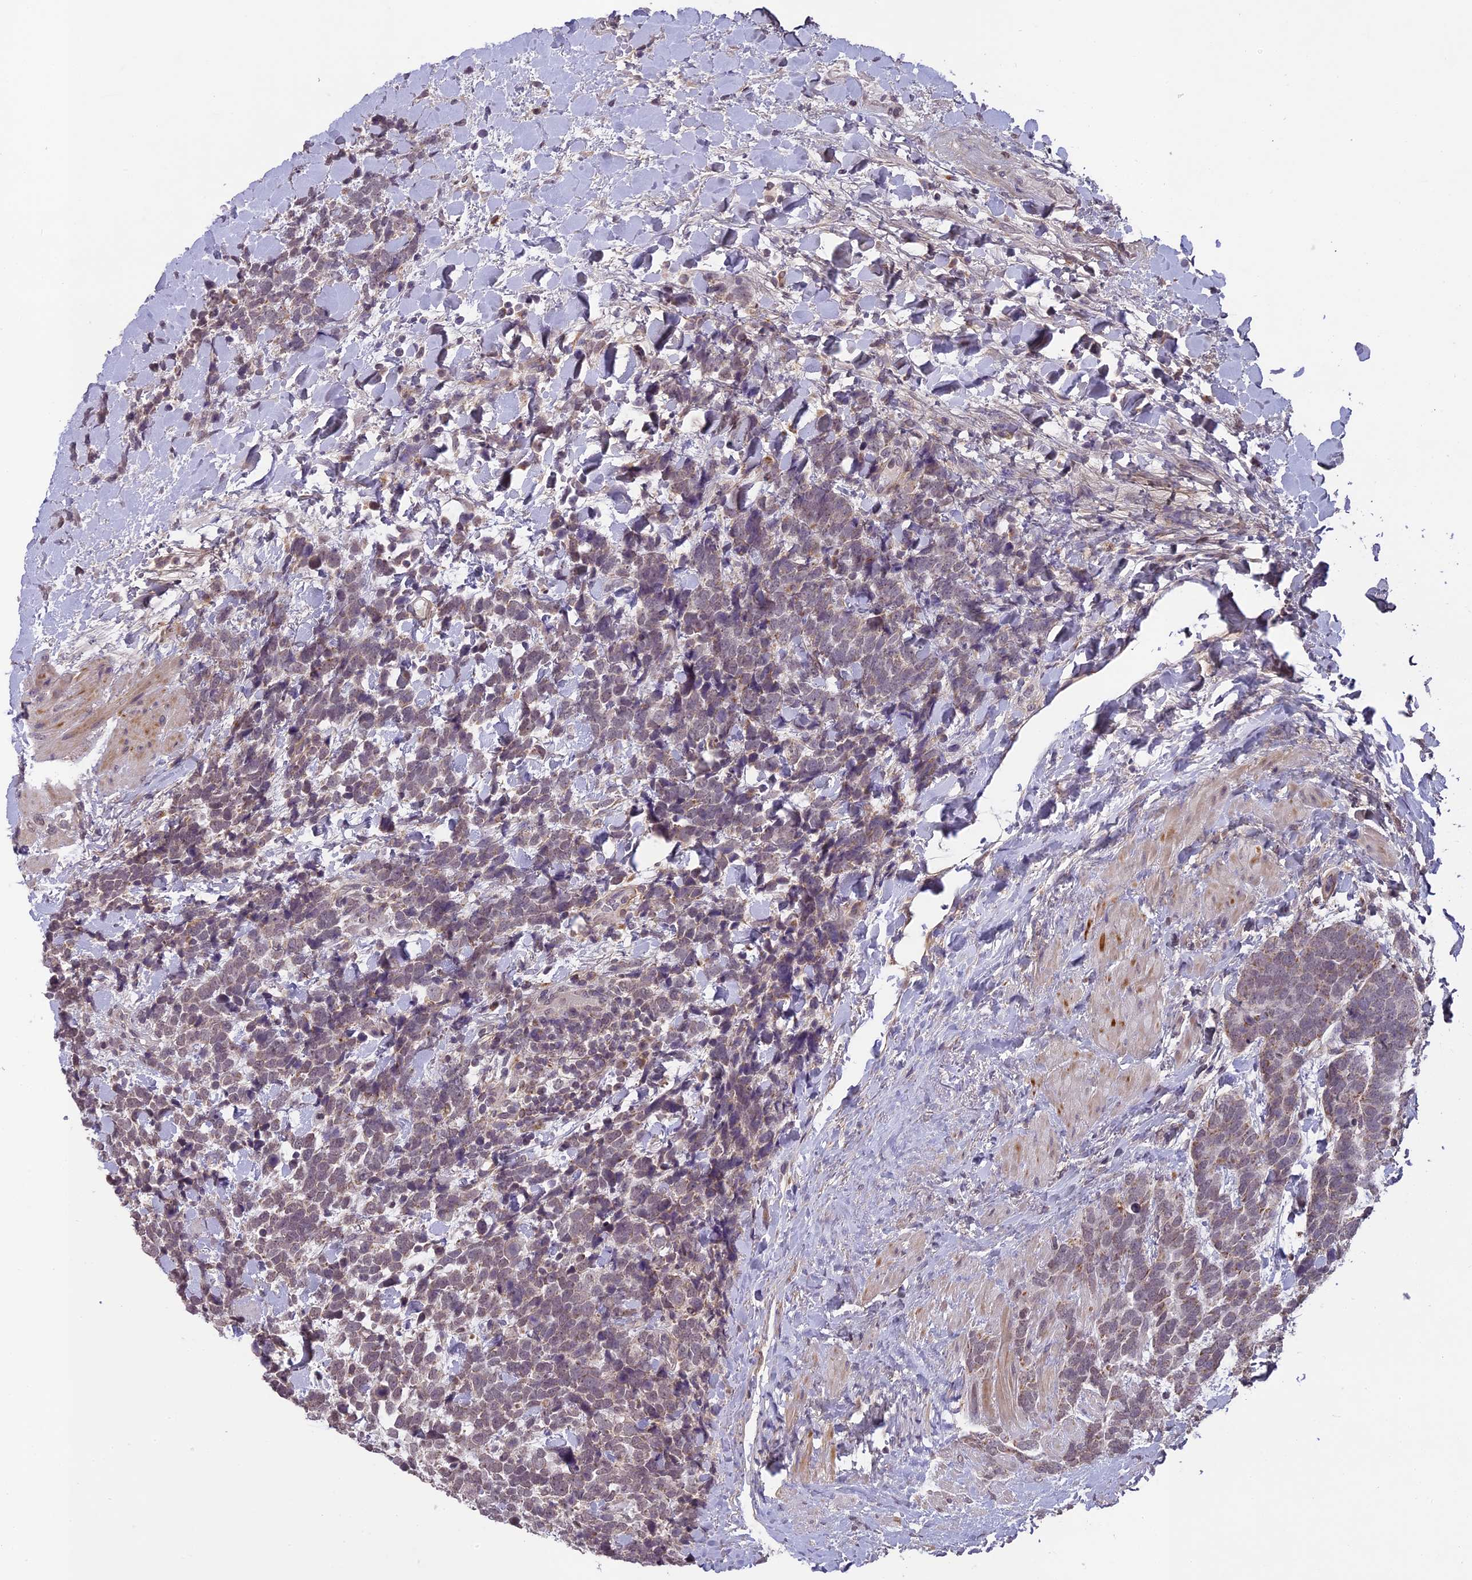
{"staining": {"intensity": "weak", "quantity": "25%-75%", "location": "cytoplasmic/membranous"}, "tissue": "urothelial cancer", "cell_type": "Tumor cells", "image_type": "cancer", "snomed": [{"axis": "morphology", "description": "Urothelial carcinoma, High grade"}, {"axis": "topography", "description": "Urinary bladder"}], "caption": "Urothelial carcinoma (high-grade) tissue reveals weak cytoplasmic/membranous expression in approximately 25%-75% of tumor cells The staining is performed using DAB (3,3'-diaminobenzidine) brown chromogen to label protein expression. The nuclei are counter-stained blue using hematoxylin.", "gene": "ERG28", "patient": {"sex": "female", "age": 82}}